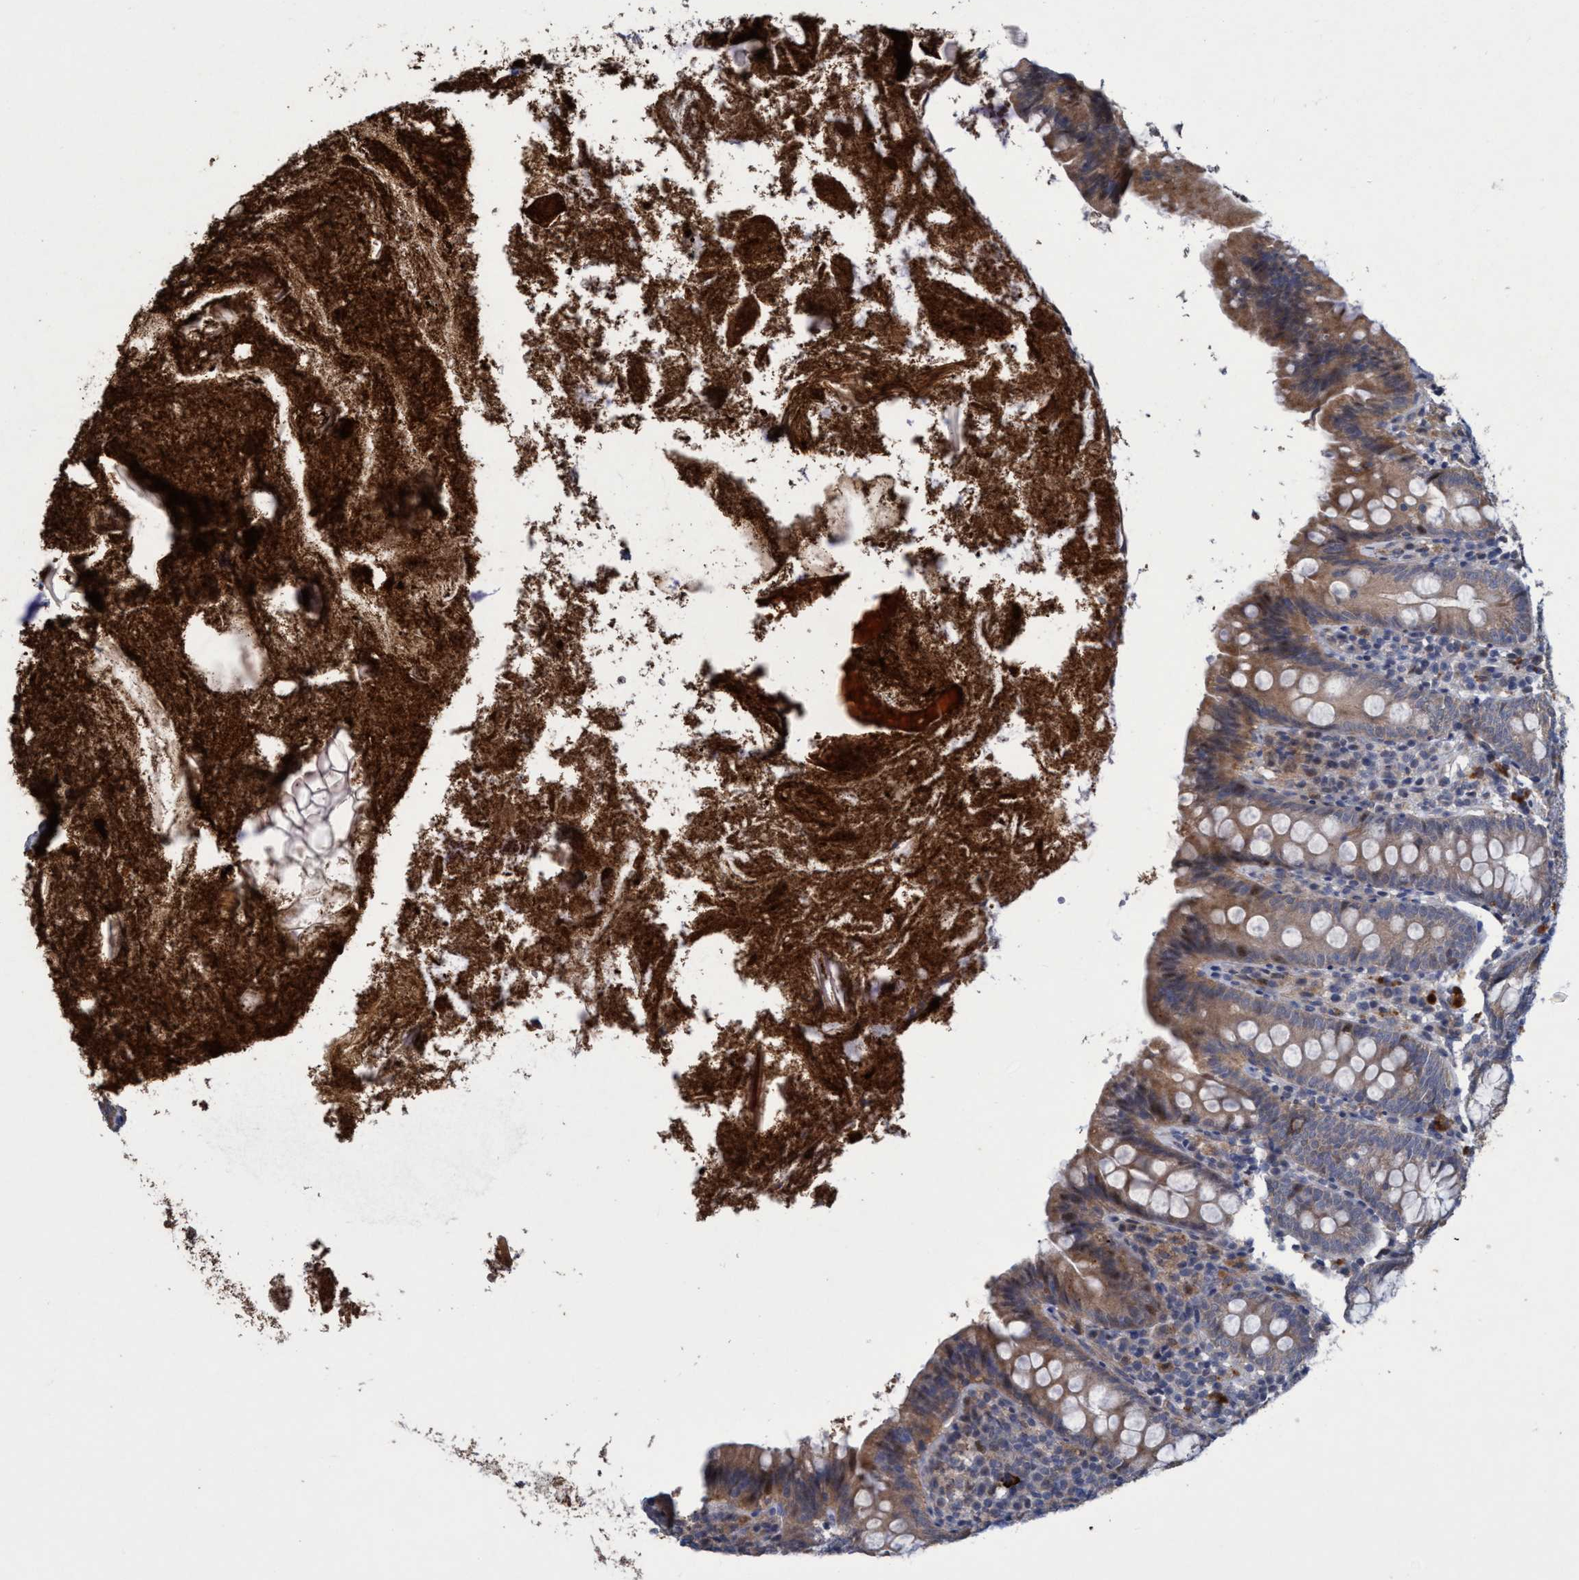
{"staining": {"intensity": "weak", "quantity": ">75%", "location": "cytoplasmic/membranous"}, "tissue": "appendix", "cell_type": "Glandular cells", "image_type": "normal", "snomed": [{"axis": "morphology", "description": "Normal tissue, NOS"}, {"axis": "topography", "description": "Appendix"}], "caption": "Immunohistochemistry (IHC) (DAB) staining of benign appendix reveals weak cytoplasmic/membranous protein staining in about >75% of glandular cells. (DAB IHC, brown staining for protein, blue staining for nuclei).", "gene": "ZNF677", "patient": {"sex": "male", "age": 52}}